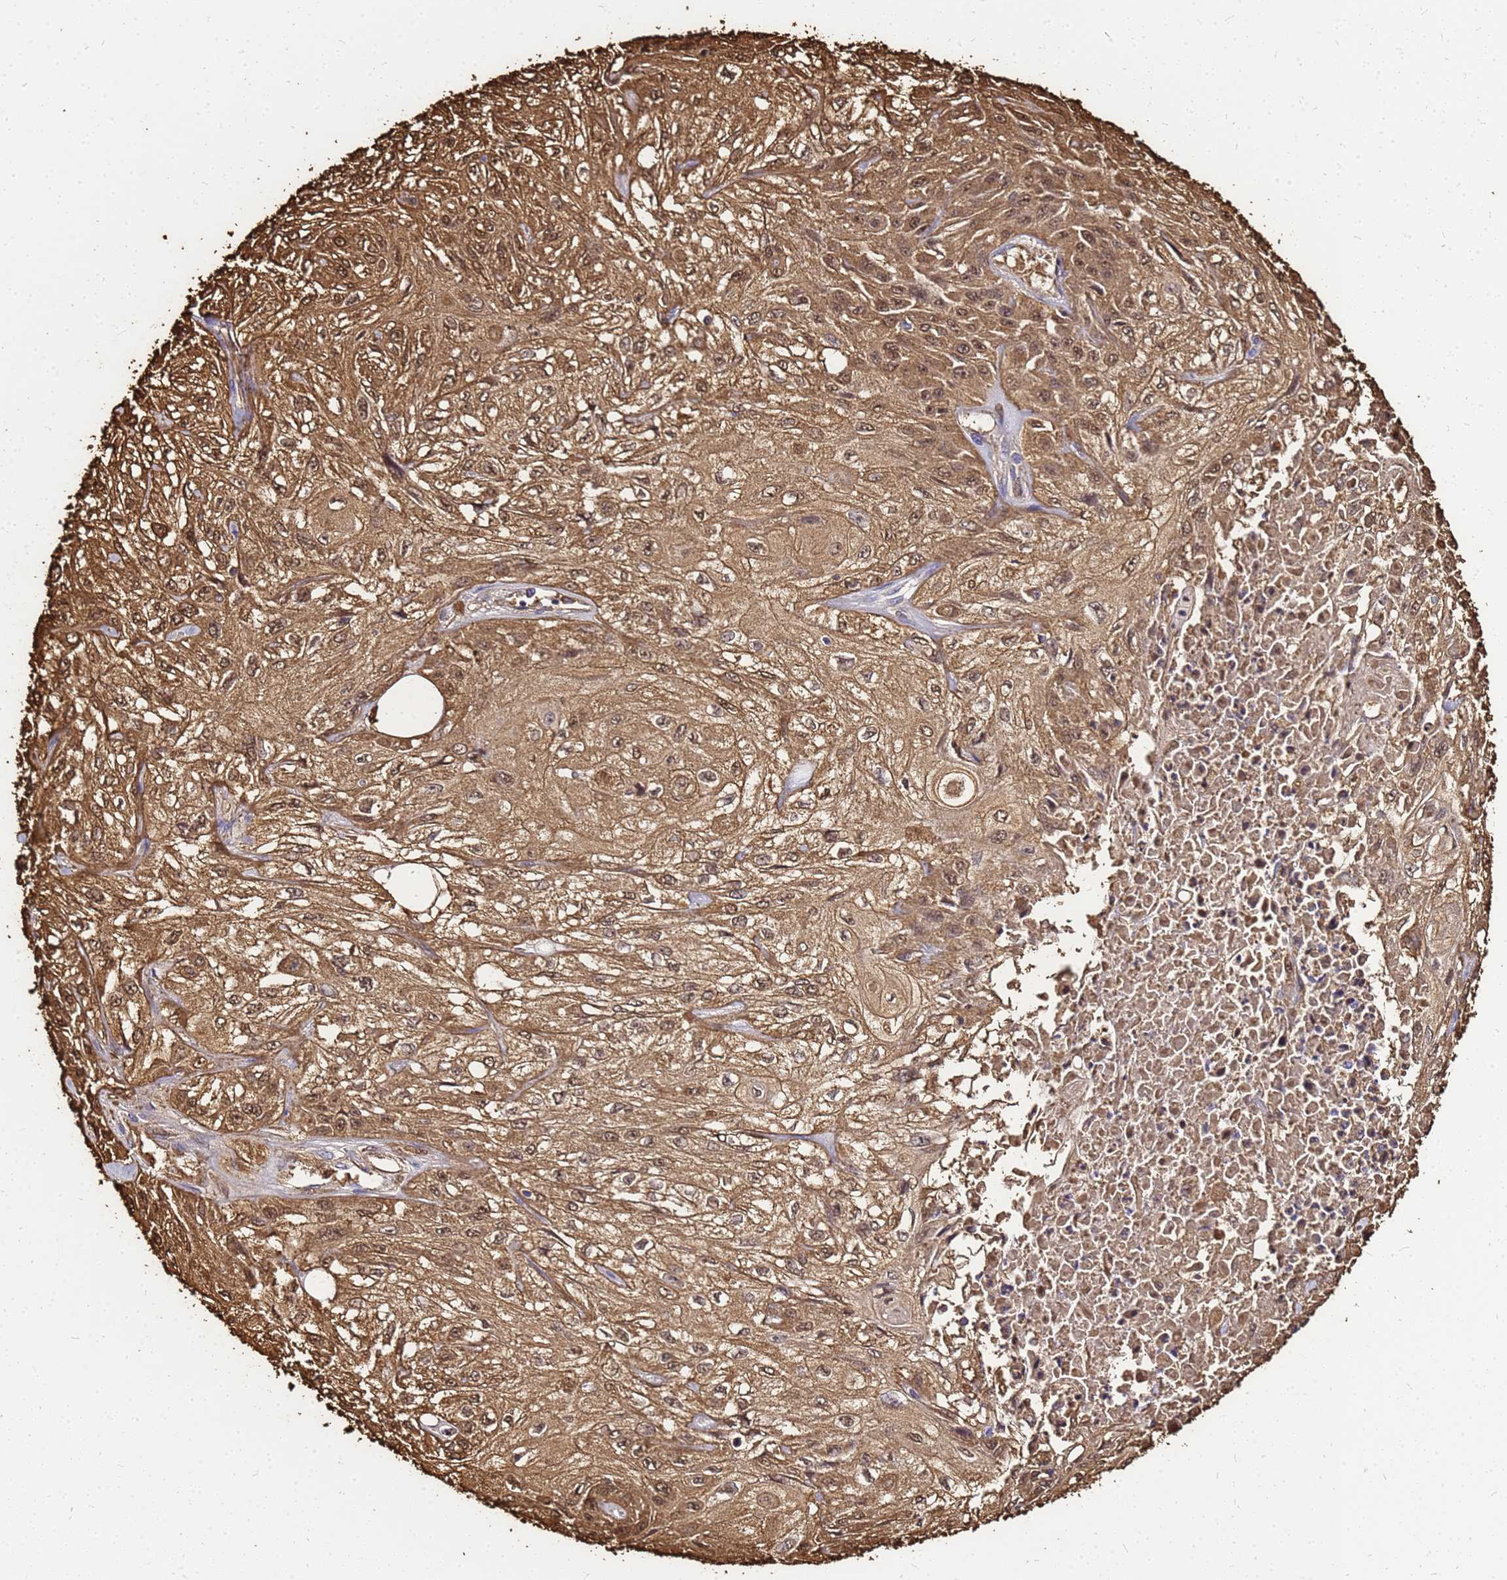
{"staining": {"intensity": "moderate", "quantity": ">75%", "location": "cytoplasmic/membranous,nuclear"}, "tissue": "skin cancer", "cell_type": "Tumor cells", "image_type": "cancer", "snomed": [{"axis": "morphology", "description": "Squamous cell carcinoma, NOS"}, {"axis": "morphology", "description": "Squamous cell carcinoma, metastatic, NOS"}, {"axis": "topography", "description": "Skin"}, {"axis": "topography", "description": "Lymph node"}], "caption": "Immunohistochemical staining of human skin cancer (metastatic squamous cell carcinoma) demonstrates medium levels of moderate cytoplasmic/membranous and nuclear protein expression in approximately >75% of tumor cells.", "gene": "S100A2", "patient": {"sex": "male", "age": 75}}